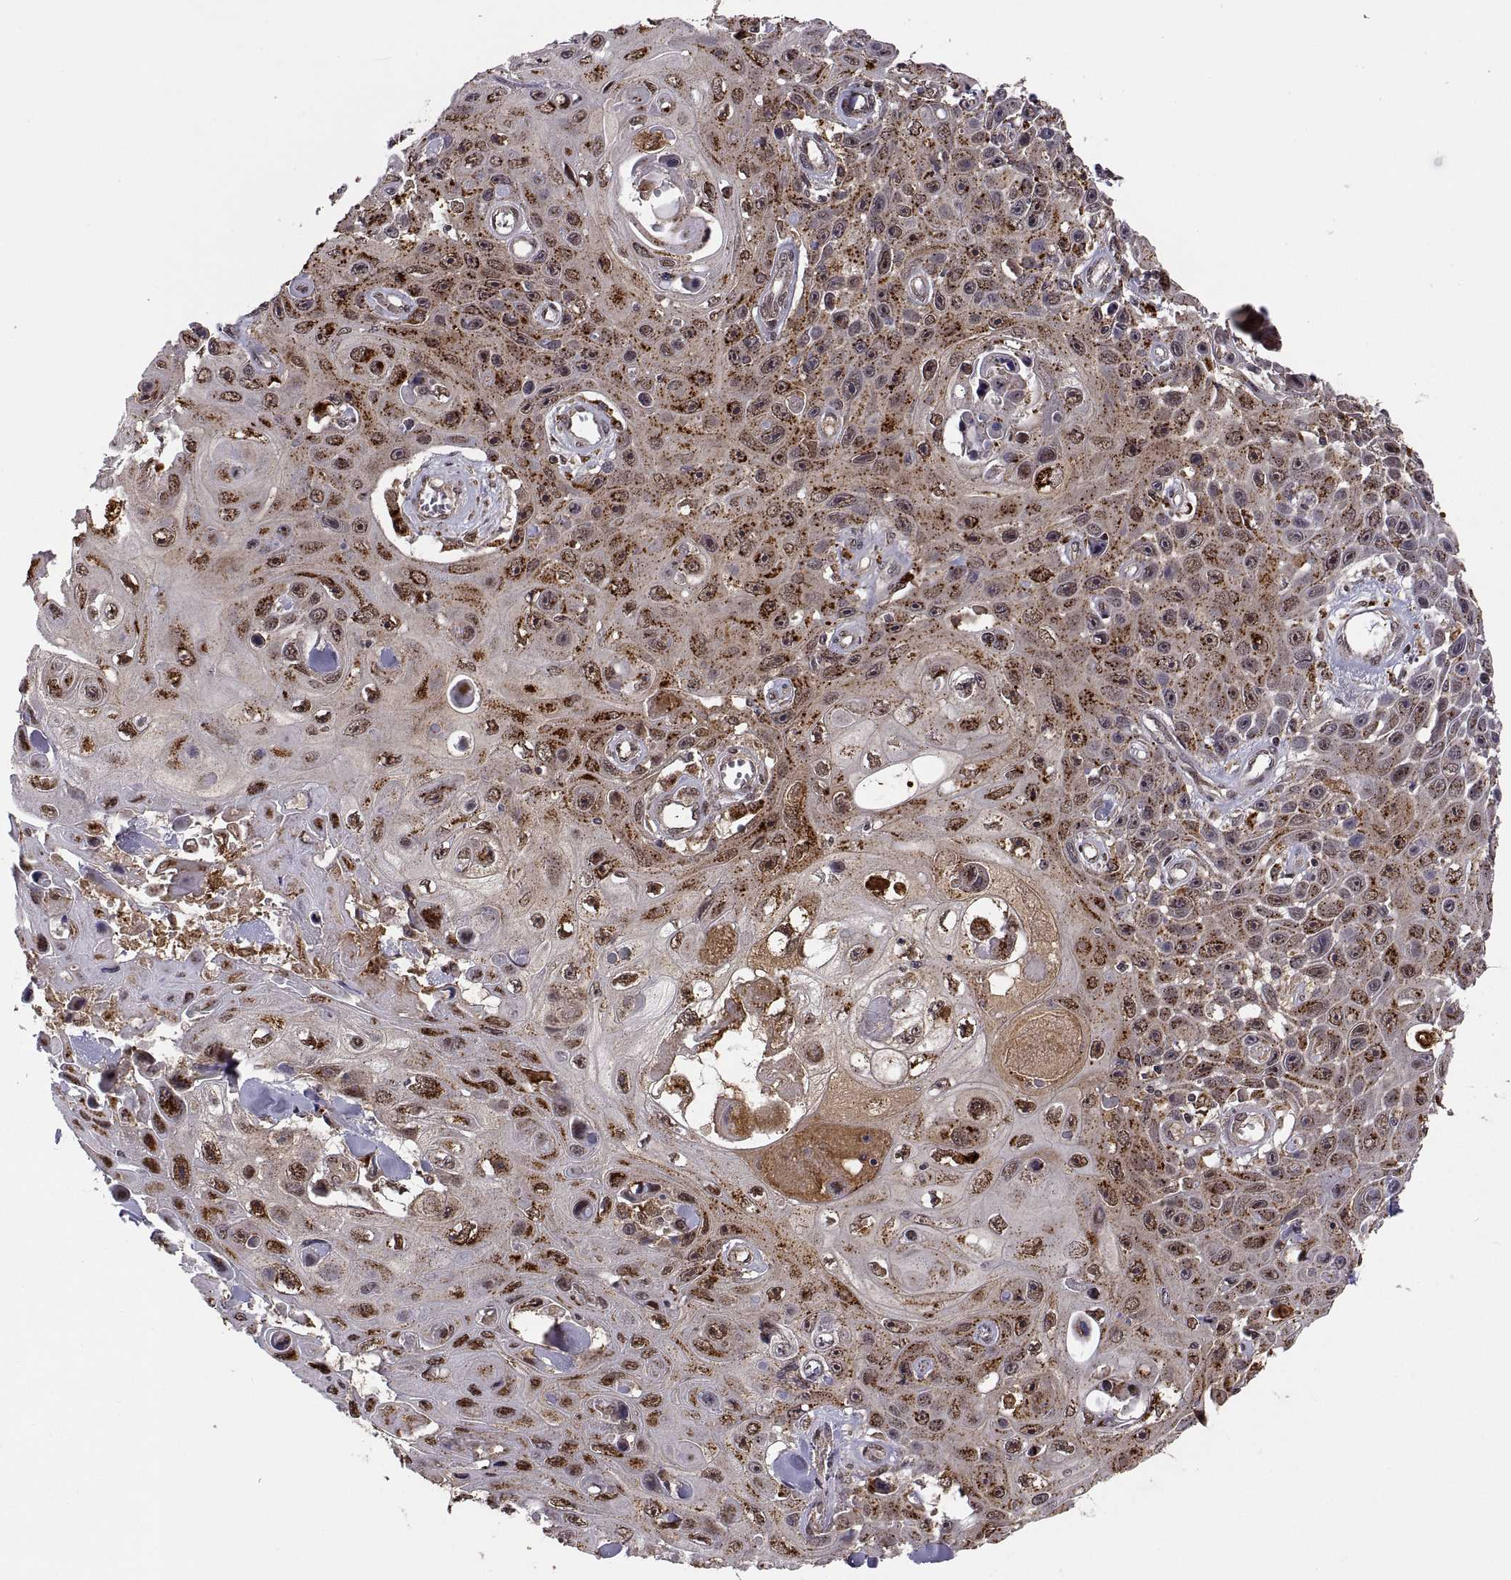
{"staining": {"intensity": "strong", "quantity": ">75%", "location": "cytoplasmic/membranous,nuclear"}, "tissue": "skin cancer", "cell_type": "Tumor cells", "image_type": "cancer", "snomed": [{"axis": "morphology", "description": "Squamous cell carcinoma, NOS"}, {"axis": "topography", "description": "Skin"}], "caption": "This micrograph exhibits skin cancer stained with IHC to label a protein in brown. The cytoplasmic/membranous and nuclear of tumor cells show strong positivity for the protein. Nuclei are counter-stained blue.", "gene": "PSMC2", "patient": {"sex": "male", "age": 82}}